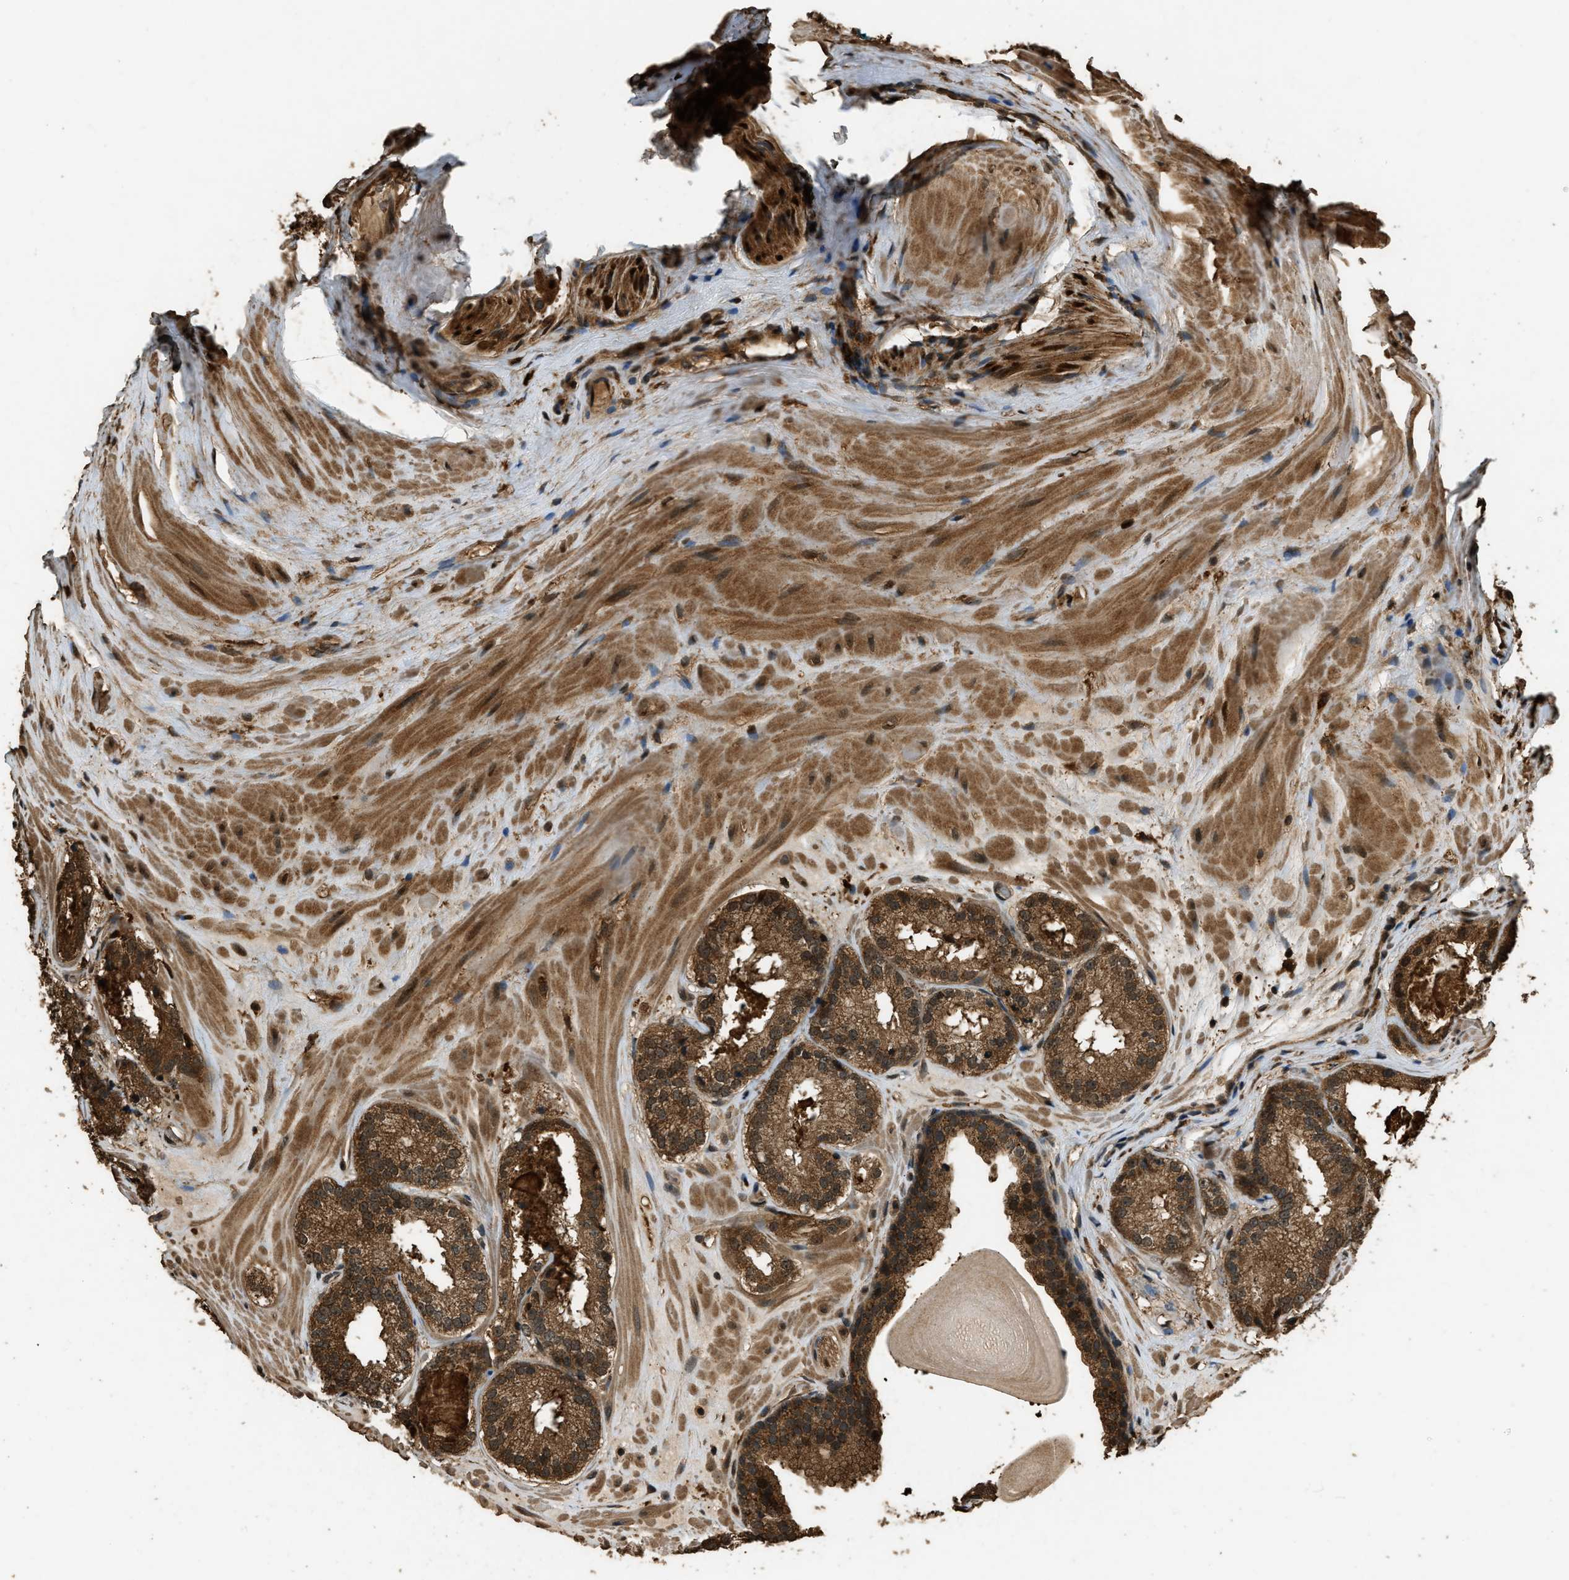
{"staining": {"intensity": "moderate", "quantity": ">75%", "location": "cytoplasmic/membranous"}, "tissue": "prostate cancer", "cell_type": "Tumor cells", "image_type": "cancer", "snomed": [{"axis": "morphology", "description": "Adenocarcinoma, High grade"}, {"axis": "topography", "description": "Prostate"}], "caption": "The immunohistochemical stain highlights moderate cytoplasmic/membranous expression in tumor cells of prostate cancer (adenocarcinoma (high-grade)) tissue. The protein is shown in brown color, while the nuclei are stained blue.", "gene": "RAP2A", "patient": {"sex": "male", "age": 65}}